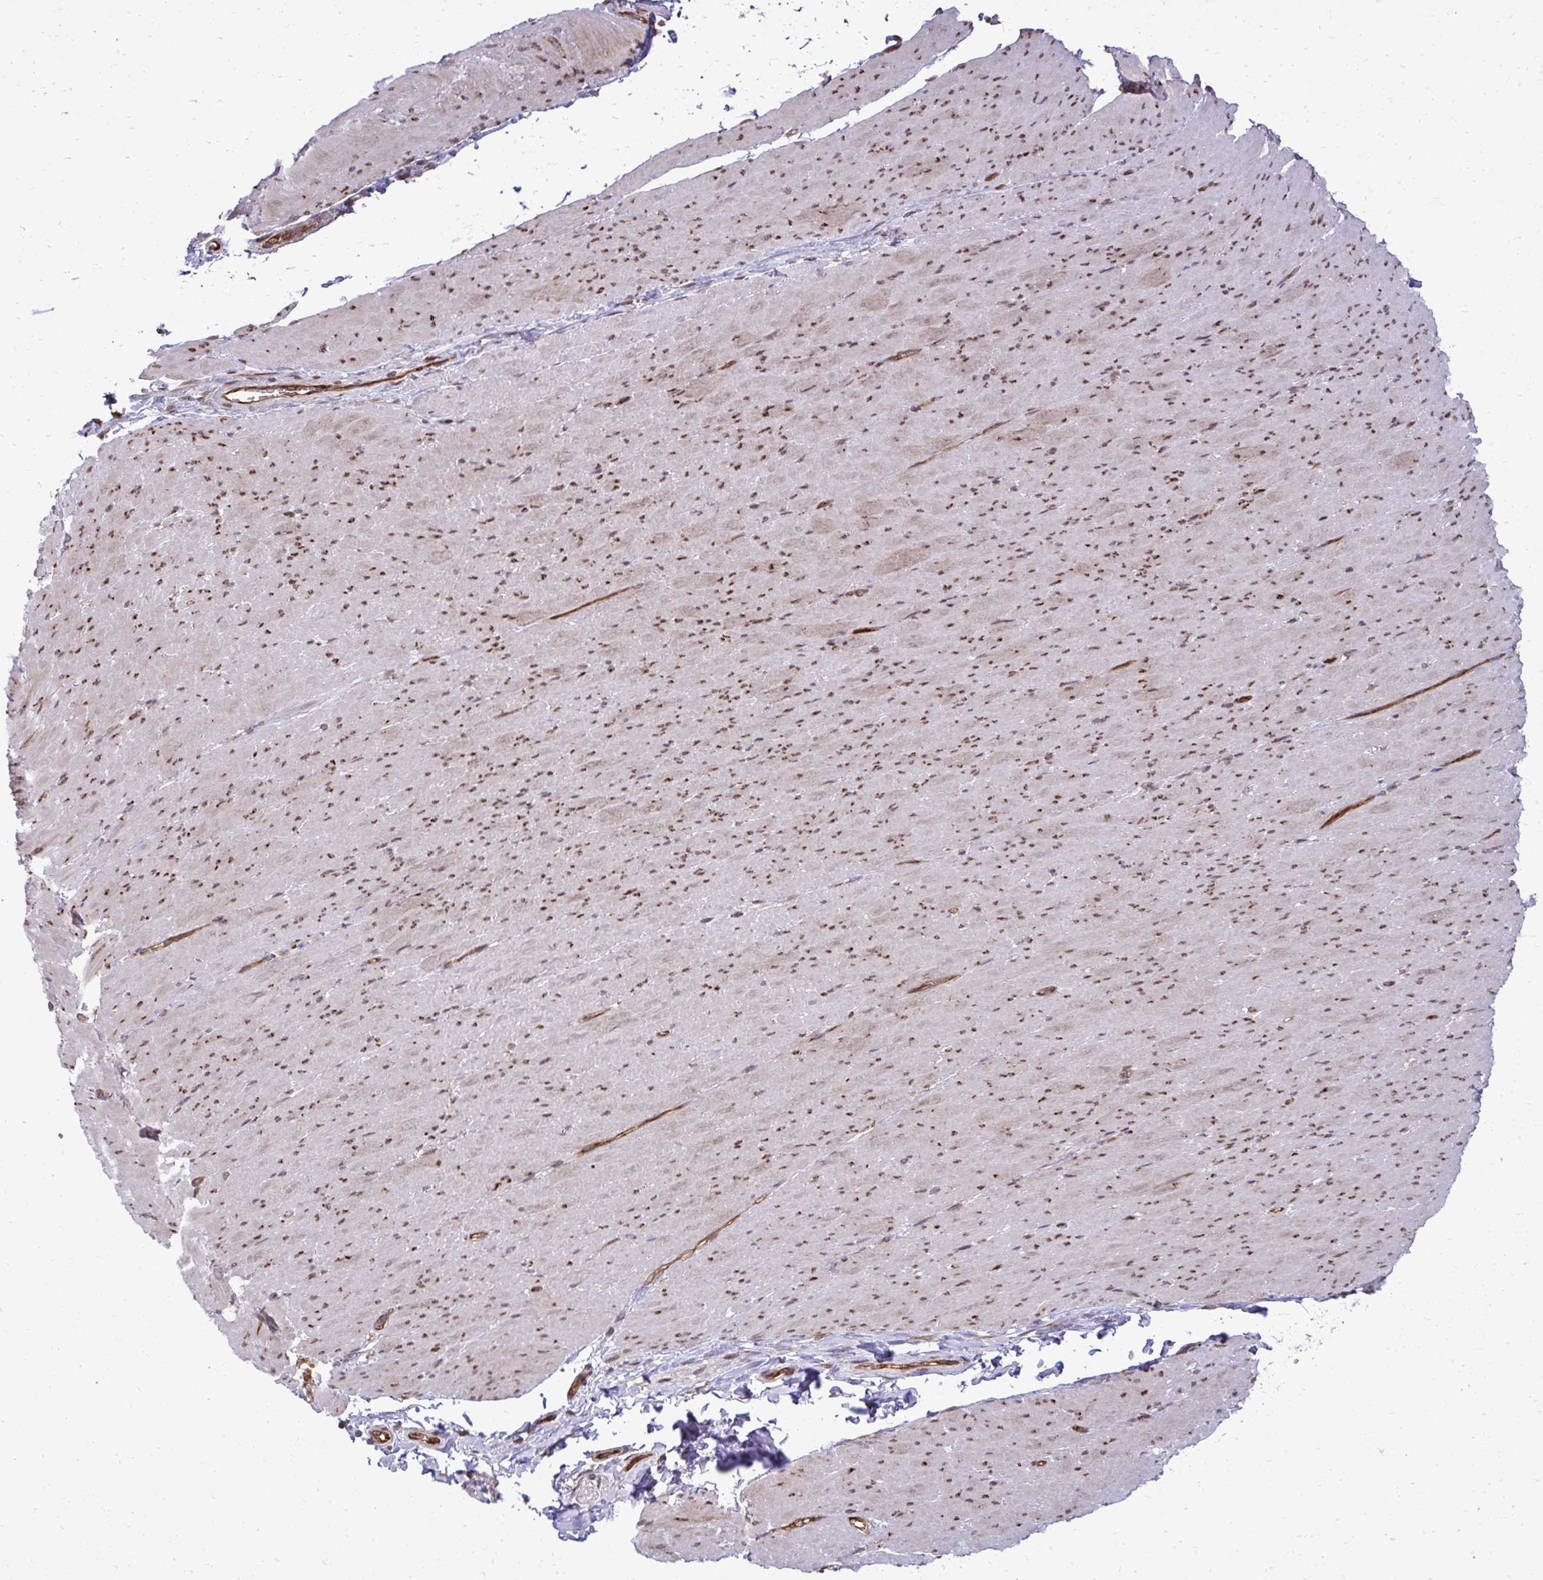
{"staining": {"intensity": "moderate", "quantity": ">75%", "location": "cytoplasmic/membranous,nuclear"}, "tissue": "smooth muscle", "cell_type": "Smooth muscle cells", "image_type": "normal", "snomed": [{"axis": "morphology", "description": "Normal tissue, NOS"}, {"axis": "topography", "description": "Smooth muscle"}, {"axis": "topography", "description": "Rectum"}], "caption": "Moderate cytoplasmic/membranous,nuclear protein staining is appreciated in about >75% of smooth muscle cells in smooth muscle. (DAB = brown stain, brightfield microscopy at high magnification).", "gene": "FUT10", "patient": {"sex": "male", "age": 53}}